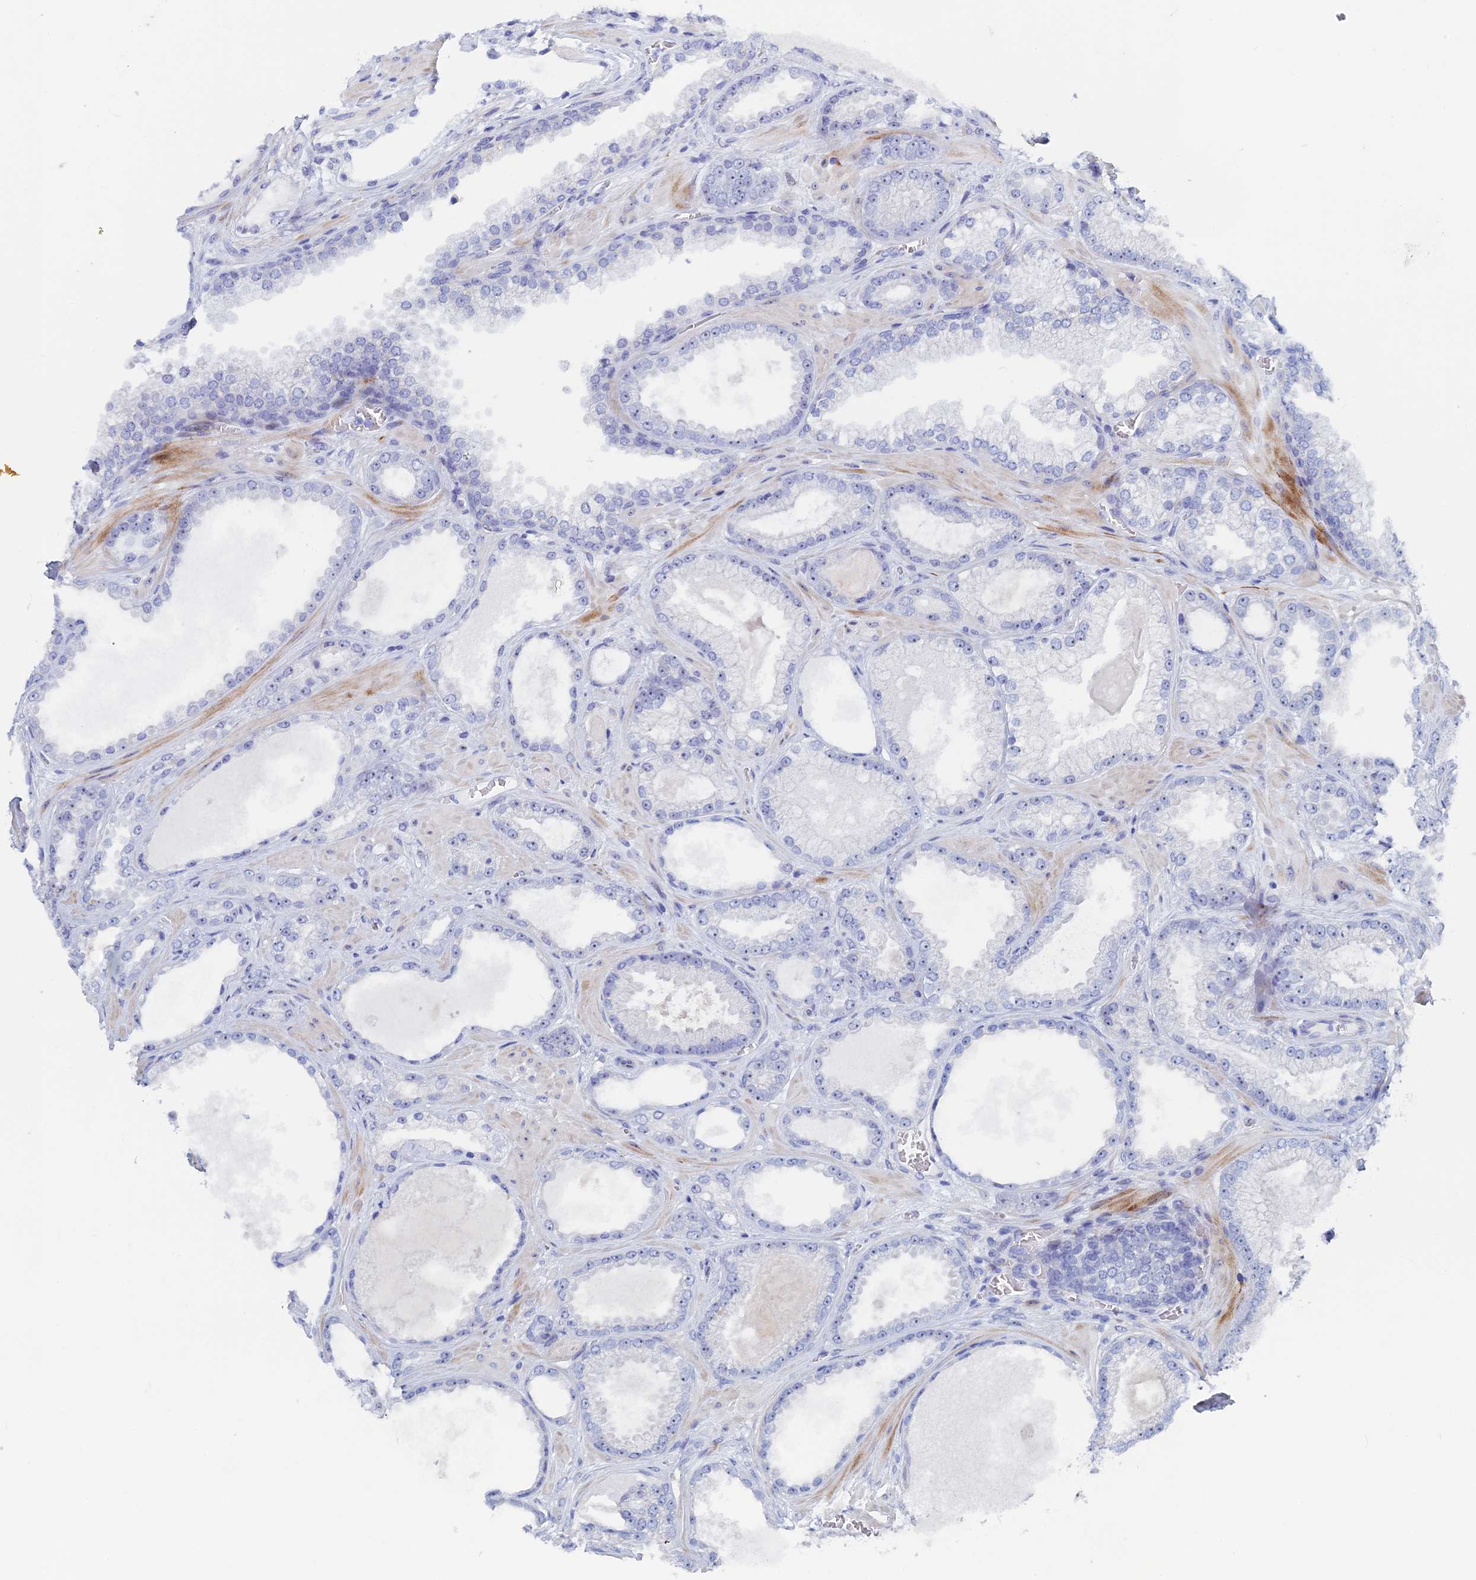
{"staining": {"intensity": "negative", "quantity": "none", "location": "none"}, "tissue": "prostate cancer", "cell_type": "Tumor cells", "image_type": "cancer", "snomed": [{"axis": "morphology", "description": "Adenocarcinoma, Low grade"}, {"axis": "topography", "description": "Prostate"}], "caption": "Protein analysis of prostate cancer (low-grade adenocarcinoma) reveals no significant staining in tumor cells.", "gene": "DRGX", "patient": {"sex": "male", "age": 57}}